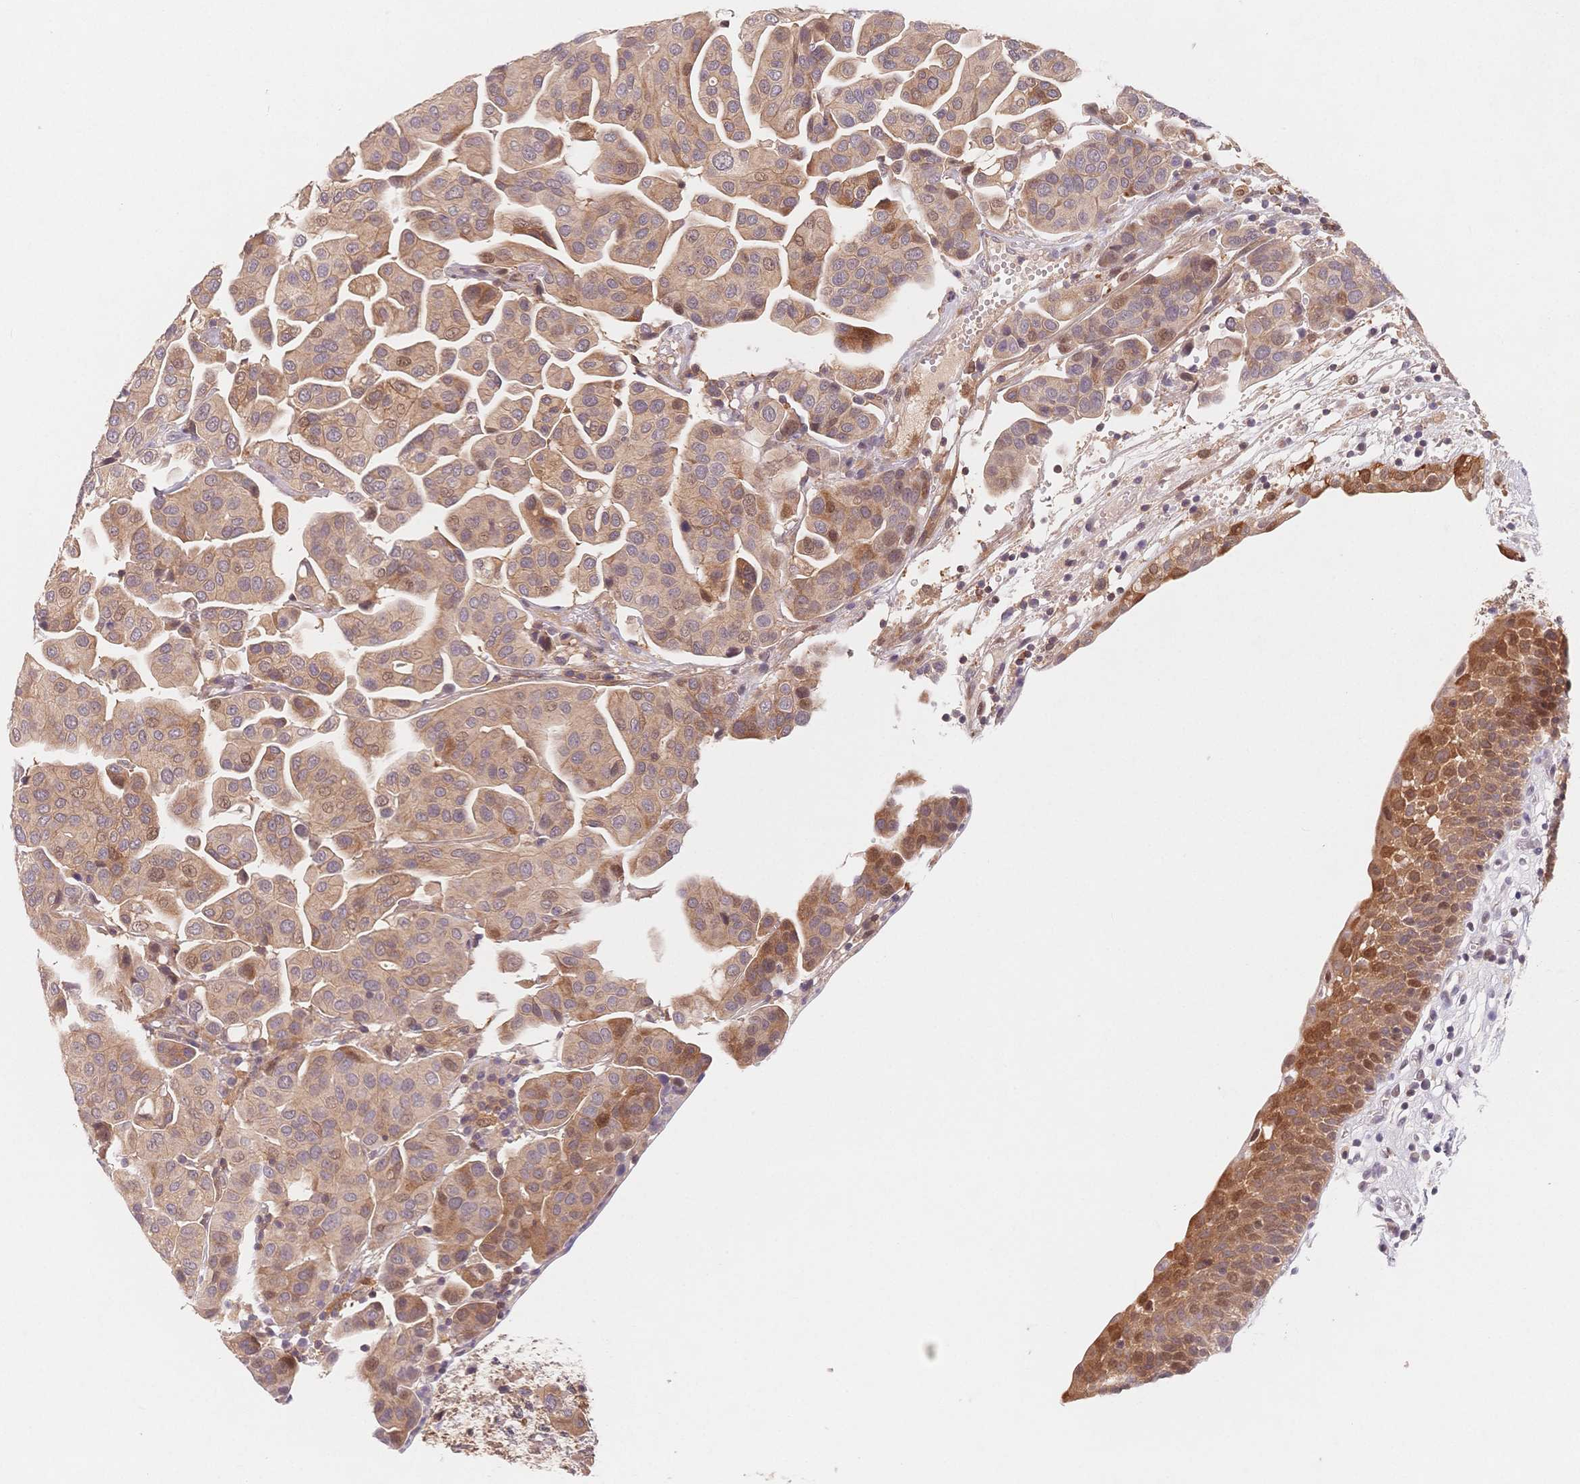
{"staining": {"intensity": "weak", "quantity": ">75%", "location": "cytoplasmic/membranous"}, "tissue": "renal cancer", "cell_type": "Tumor cells", "image_type": "cancer", "snomed": [{"axis": "morphology", "description": "Adenocarcinoma, NOS"}, {"axis": "topography", "description": "Urinary bladder"}], "caption": "Protein expression analysis of renal cancer (adenocarcinoma) reveals weak cytoplasmic/membranous positivity in approximately >75% of tumor cells.", "gene": "C12orf75", "patient": {"sex": "male", "age": 61}}